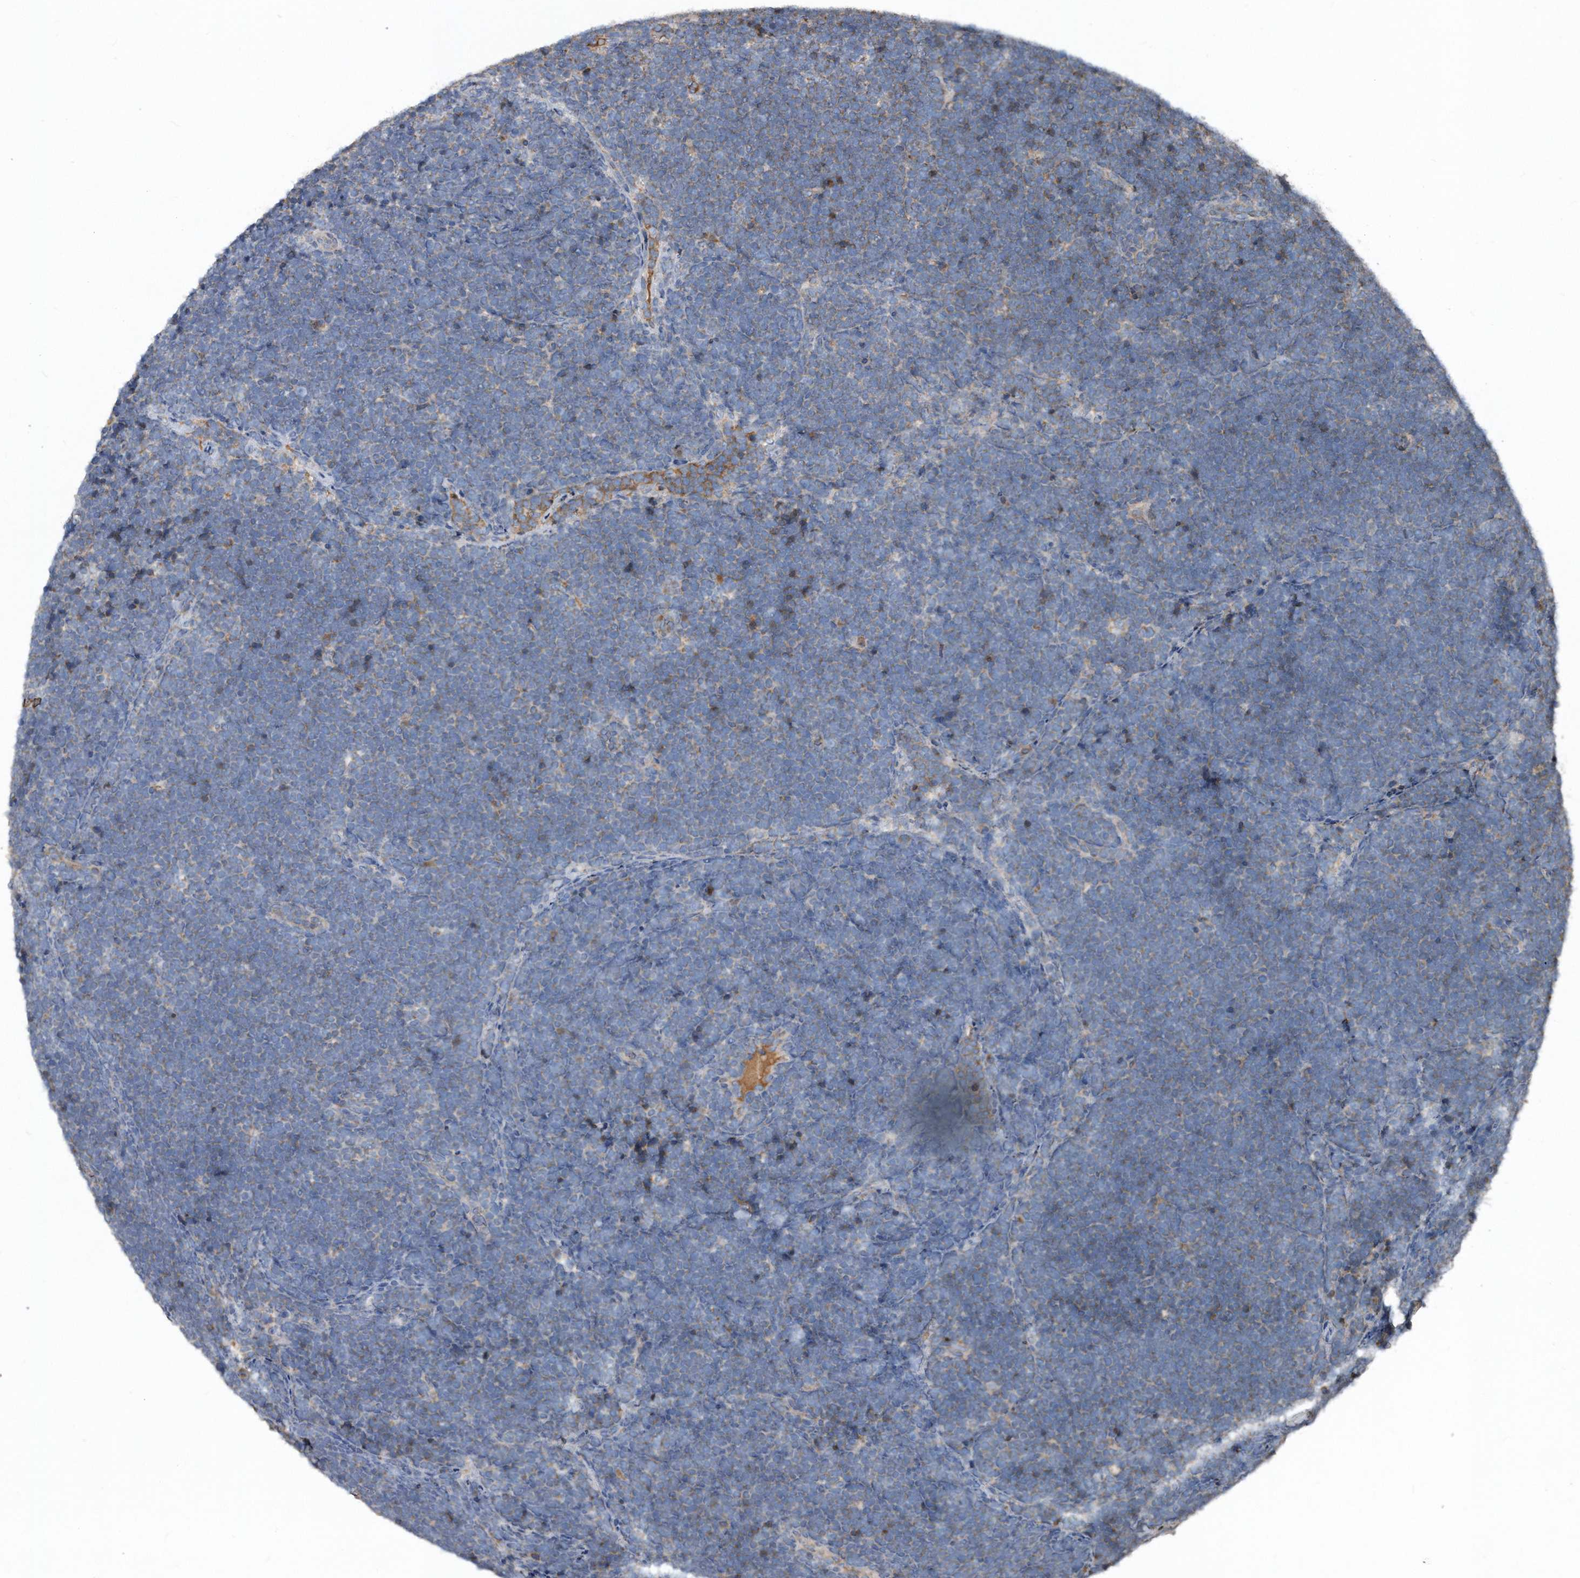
{"staining": {"intensity": "negative", "quantity": "none", "location": "none"}, "tissue": "lymphoma", "cell_type": "Tumor cells", "image_type": "cancer", "snomed": [{"axis": "morphology", "description": "Malignant lymphoma, non-Hodgkin's type, High grade"}, {"axis": "topography", "description": "Lymph node"}], "caption": "High power microscopy histopathology image of an immunohistochemistry histopathology image of malignant lymphoma, non-Hodgkin's type (high-grade), revealing no significant expression in tumor cells.", "gene": "SDHA", "patient": {"sex": "male", "age": 13}}